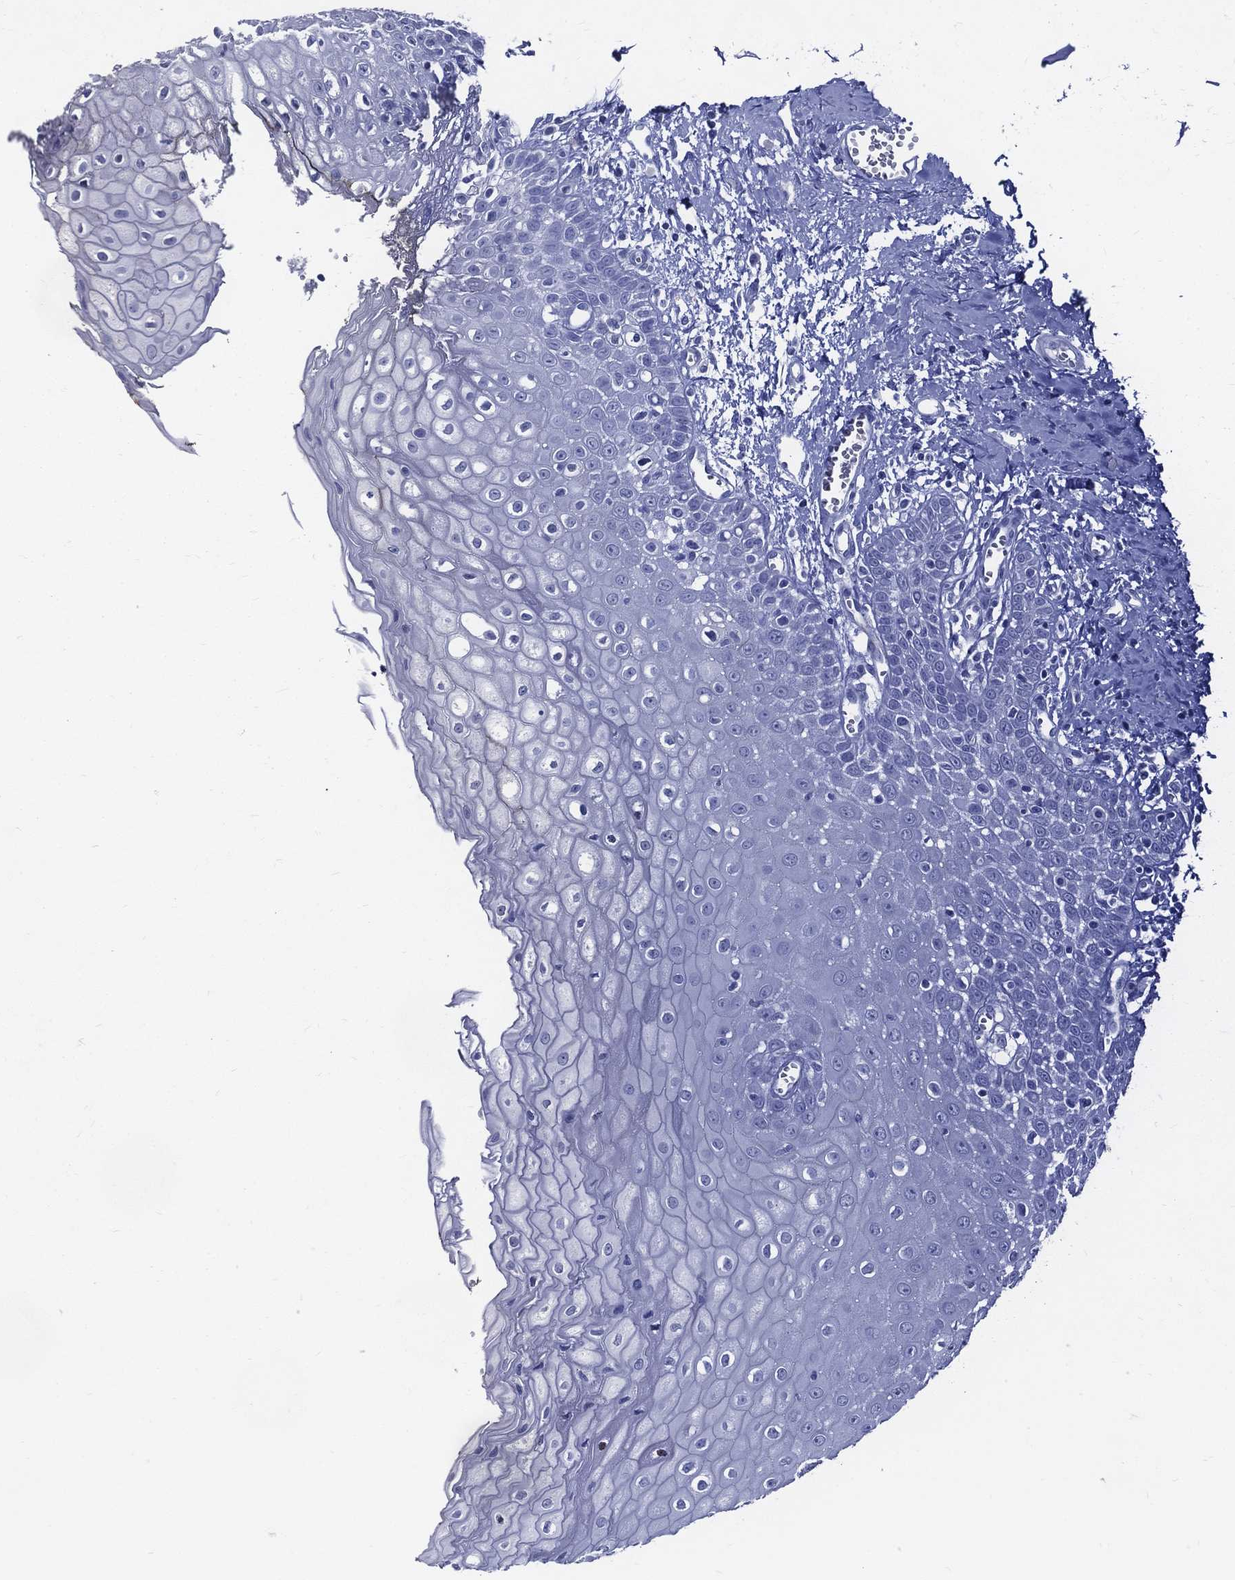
{"staining": {"intensity": "negative", "quantity": "none", "location": "none"}, "tissue": "oral mucosa", "cell_type": "Squamous epithelial cells", "image_type": "normal", "snomed": [{"axis": "morphology", "description": "Normal tissue, NOS"}, {"axis": "morphology", "description": "Squamous cell carcinoma, NOS"}, {"axis": "topography", "description": "Oral tissue"}, {"axis": "topography", "description": "Head-Neck"}], "caption": "High magnification brightfield microscopy of unremarkable oral mucosa stained with DAB (3,3'-diaminobenzidine) (brown) and counterstained with hematoxylin (blue): squamous epithelial cells show no significant positivity. (DAB (3,3'-diaminobenzidine) immunohistochemistry (IHC), high magnification).", "gene": "ACE2", "patient": {"sex": "female", "age": 74}}